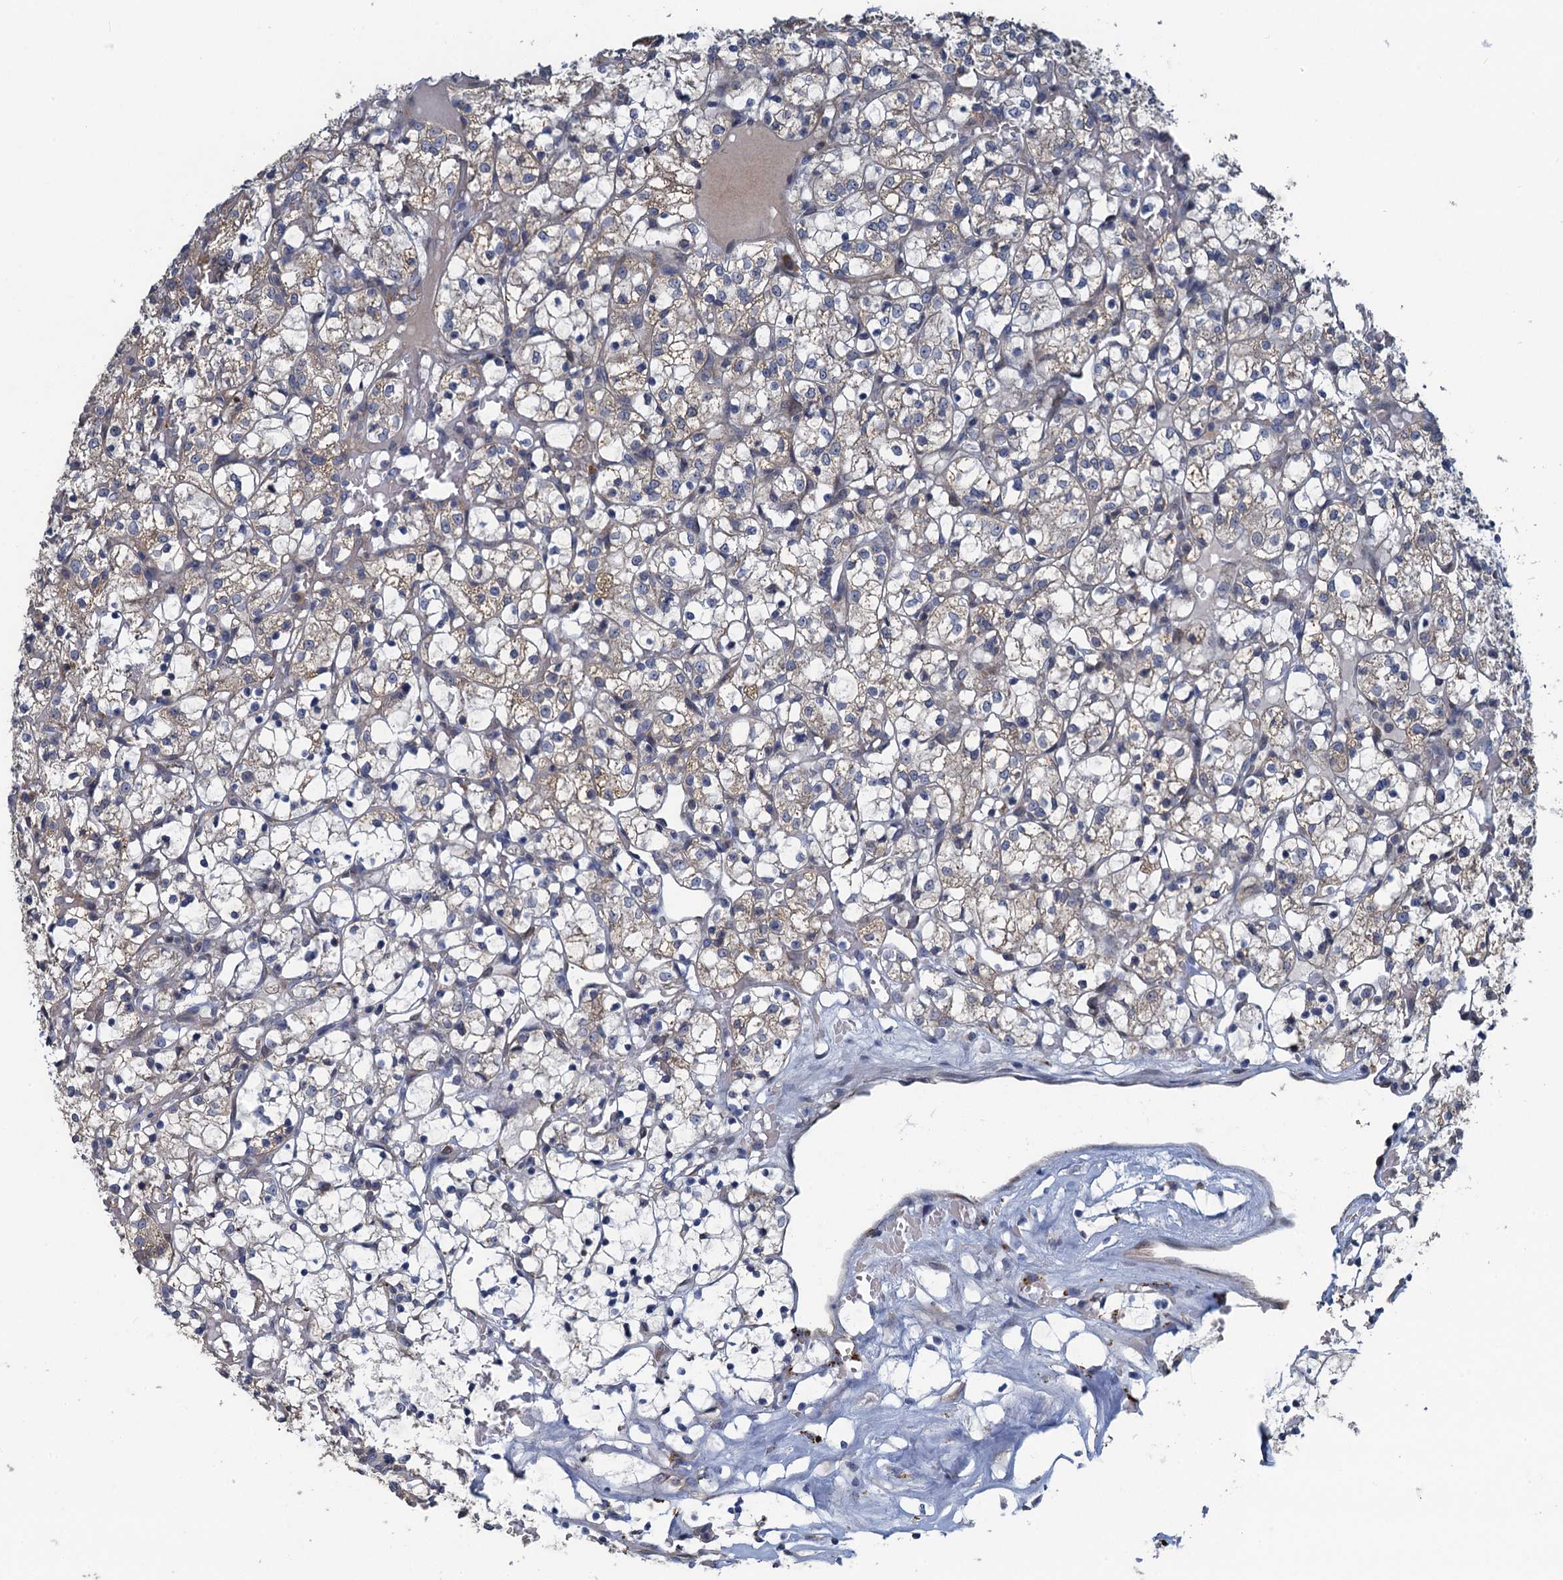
{"staining": {"intensity": "weak", "quantity": "25%-75%", "location": "cytoplasmic/membranous"}, "tissue": "renal cancer", "cell_type": "Tumor cells", "image_type": "cancer", "snomed": [{"axis": "morphology", "description": "Adenocarcinoma, NOS"}, {"axis": "topography", "description": "Kidney"}], "caption": "This micrograph reveals IHC staining of human renal adenocarcinoma, with low weak cytoplasmic/membranous staining in about 25%-75% of tumor cells.", "gene": "KBTBD8", "patient": {"sex": "female", "age": 69}}